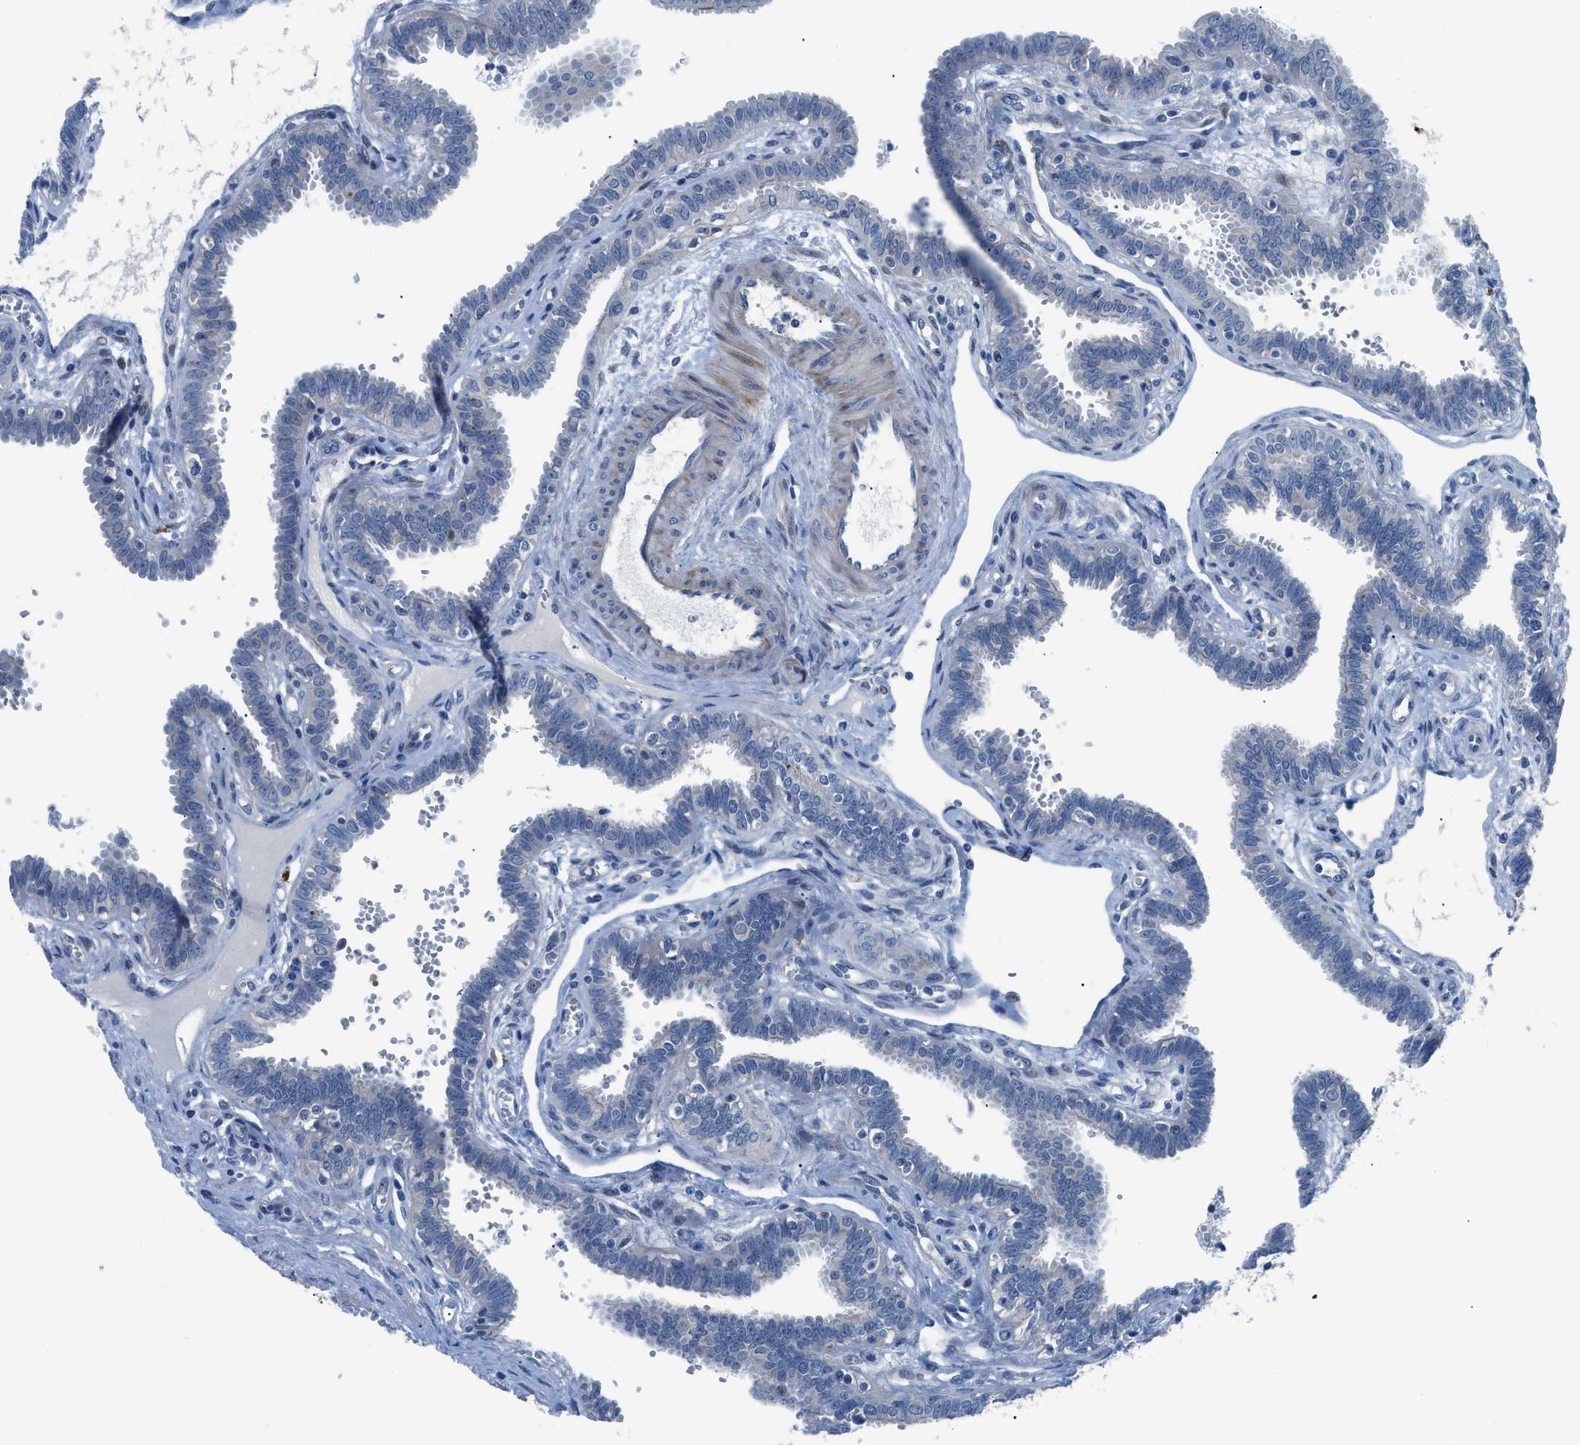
{"staining": {"intensity": "negative", "quantity": "none", "location": "none"}, "tissue": "fallopian tube", "cell_type": "Glandular cells", "image_type": "normal", "snomed": [{"axis": "morphology", "description": "Normal tissue, NOS"}, {"axis": "topography", "description": "Fallopian tube"}], "caption": "A high-resolution image shows IHC staining of unremarkable fallopian tube, which exhibits no significant staining in glandular cells.", "gene": "UAP1", "patient": {"sex": "female", "age": 32}}